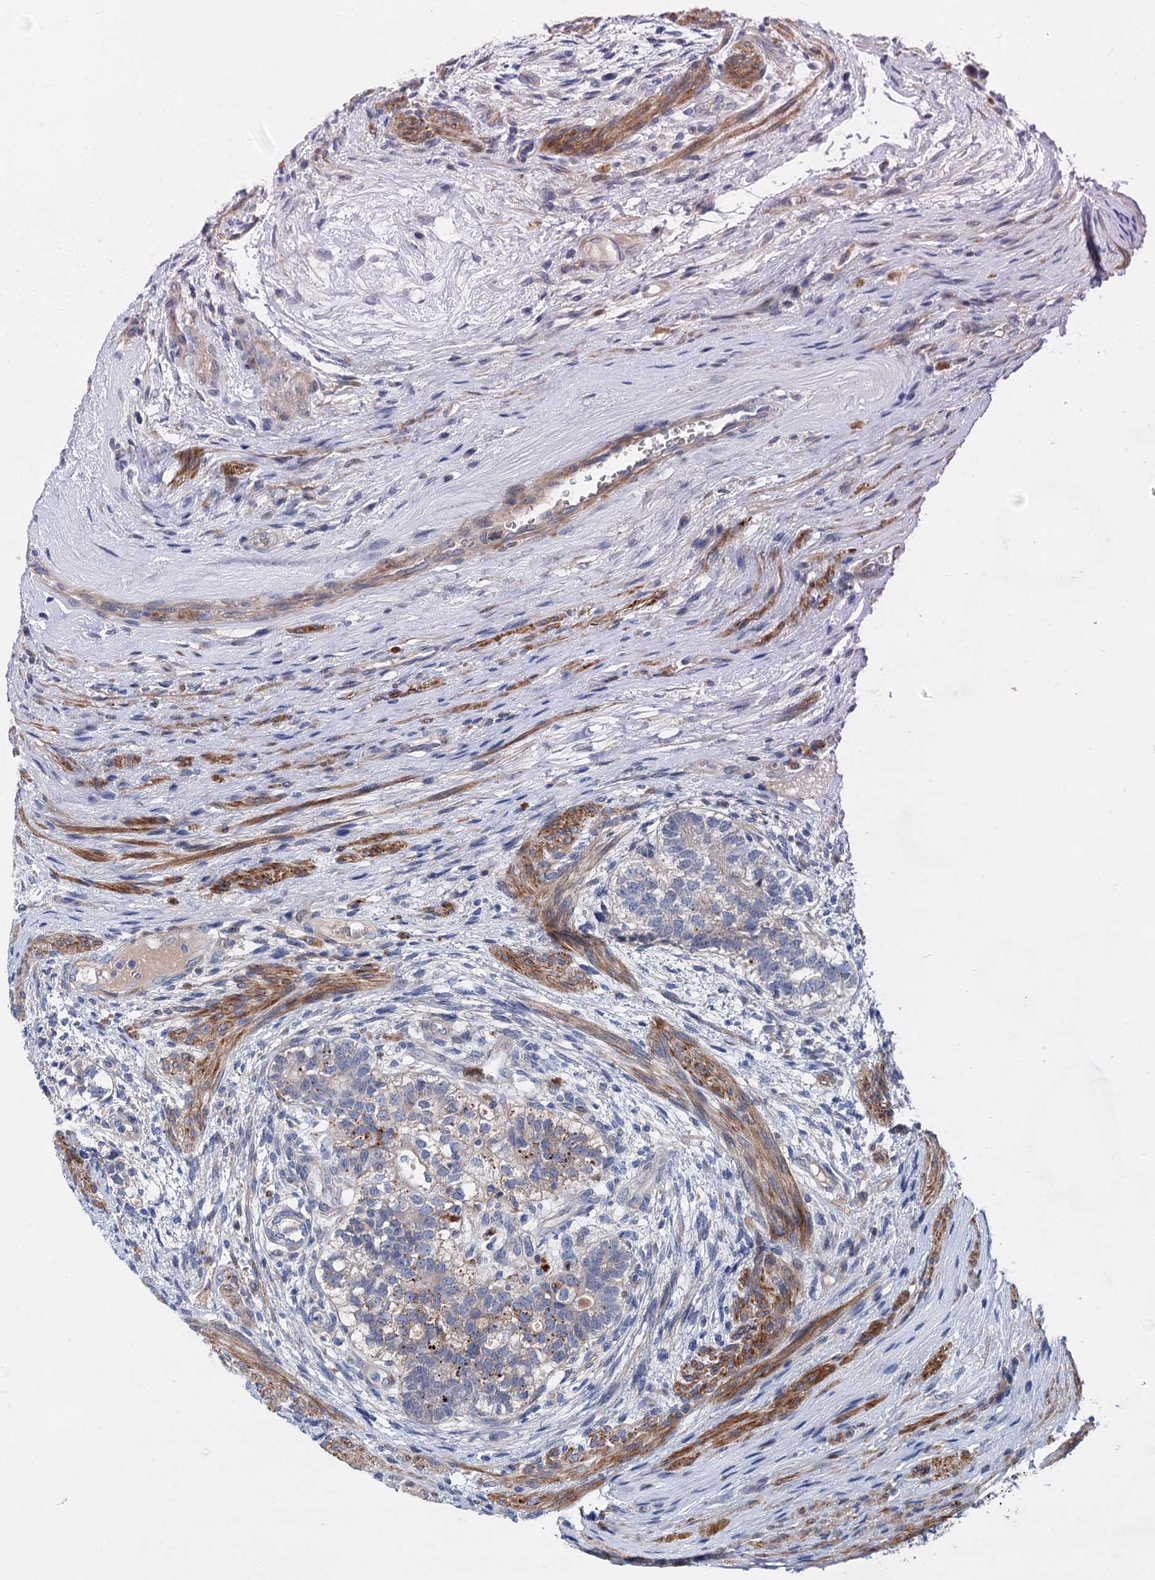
{"staining": {"intensity": "weak", "quantity": "<25%", "location": "cytoplasmic/membranous"}, "tissue": "testis cancer", "cell_type": "Tumor cells", "image_type": "cancer", "snomed": [{"axis": "morphology", "description": "Carcinoma, Embryonal, NOS"}, {"axis": "topography", "description": "Testis"}], "caption": "This histopathology image is of testis cancer stained with immunohistochemistry (IHC) to label a protein in brown with the nuclei are counter-stained blue. There is no staining in tumor cells. Nuclei are stained in blue.", "gene": "GPR155", "patient": {"sex": "male", "age": 26}}